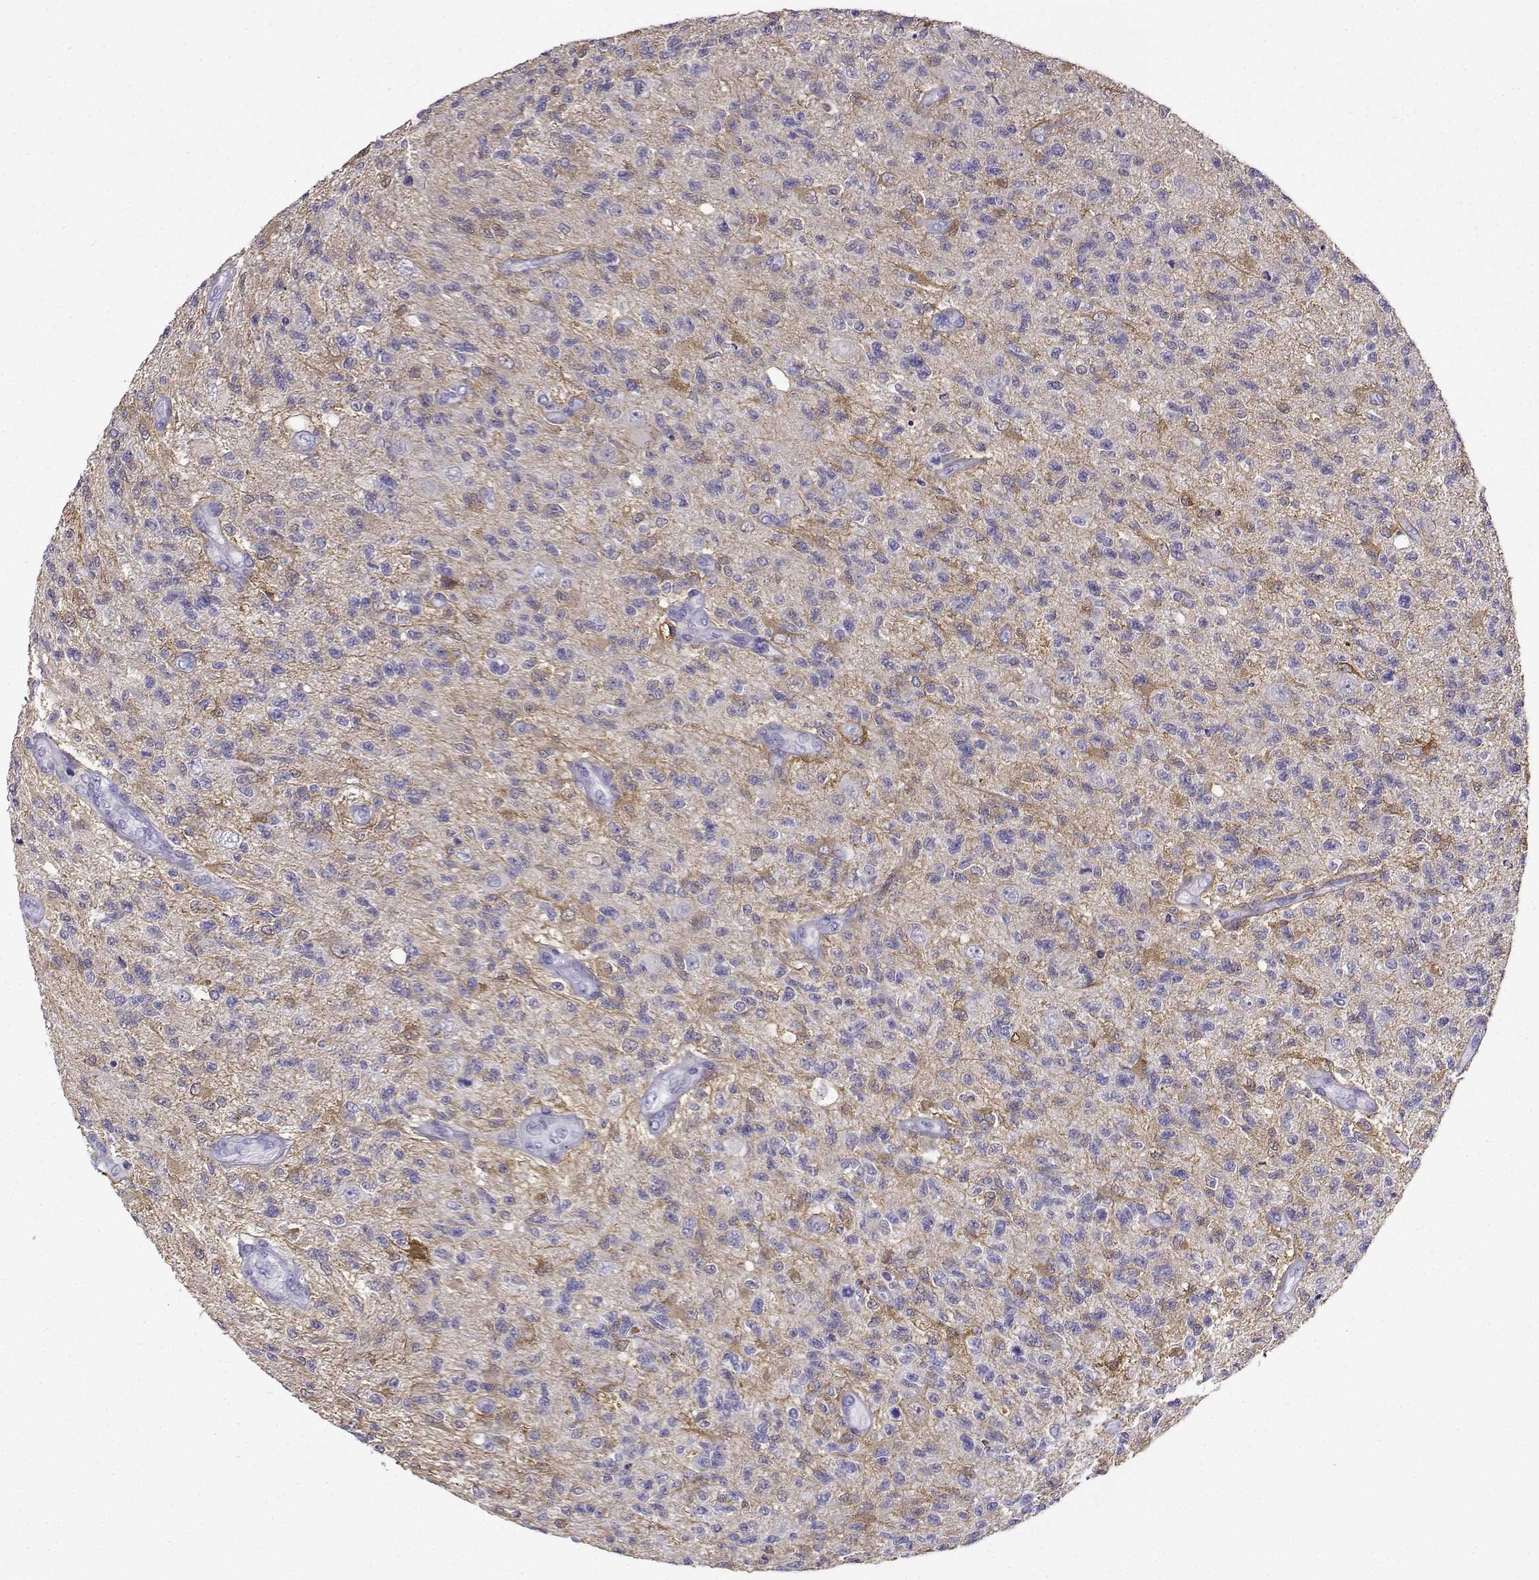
{"staining": {"intensity": "negative", "quantity": "none", "location": "none"}, "tissue": "glioma", "cell_type": "Tumor cells", "image_type": "cancer", "snomed": [{"axis": "morphology", "description": "Glioma, malignant, High grade"}, {"axis": "topography", "description": "Brain"}], "caption": "This is an immunohistochemistry (IHC) histopathology image of human glioma. There is no staining in tumor cells.", "gene": "LINGO1", "patient": {"sex": "male", "age": 56}}